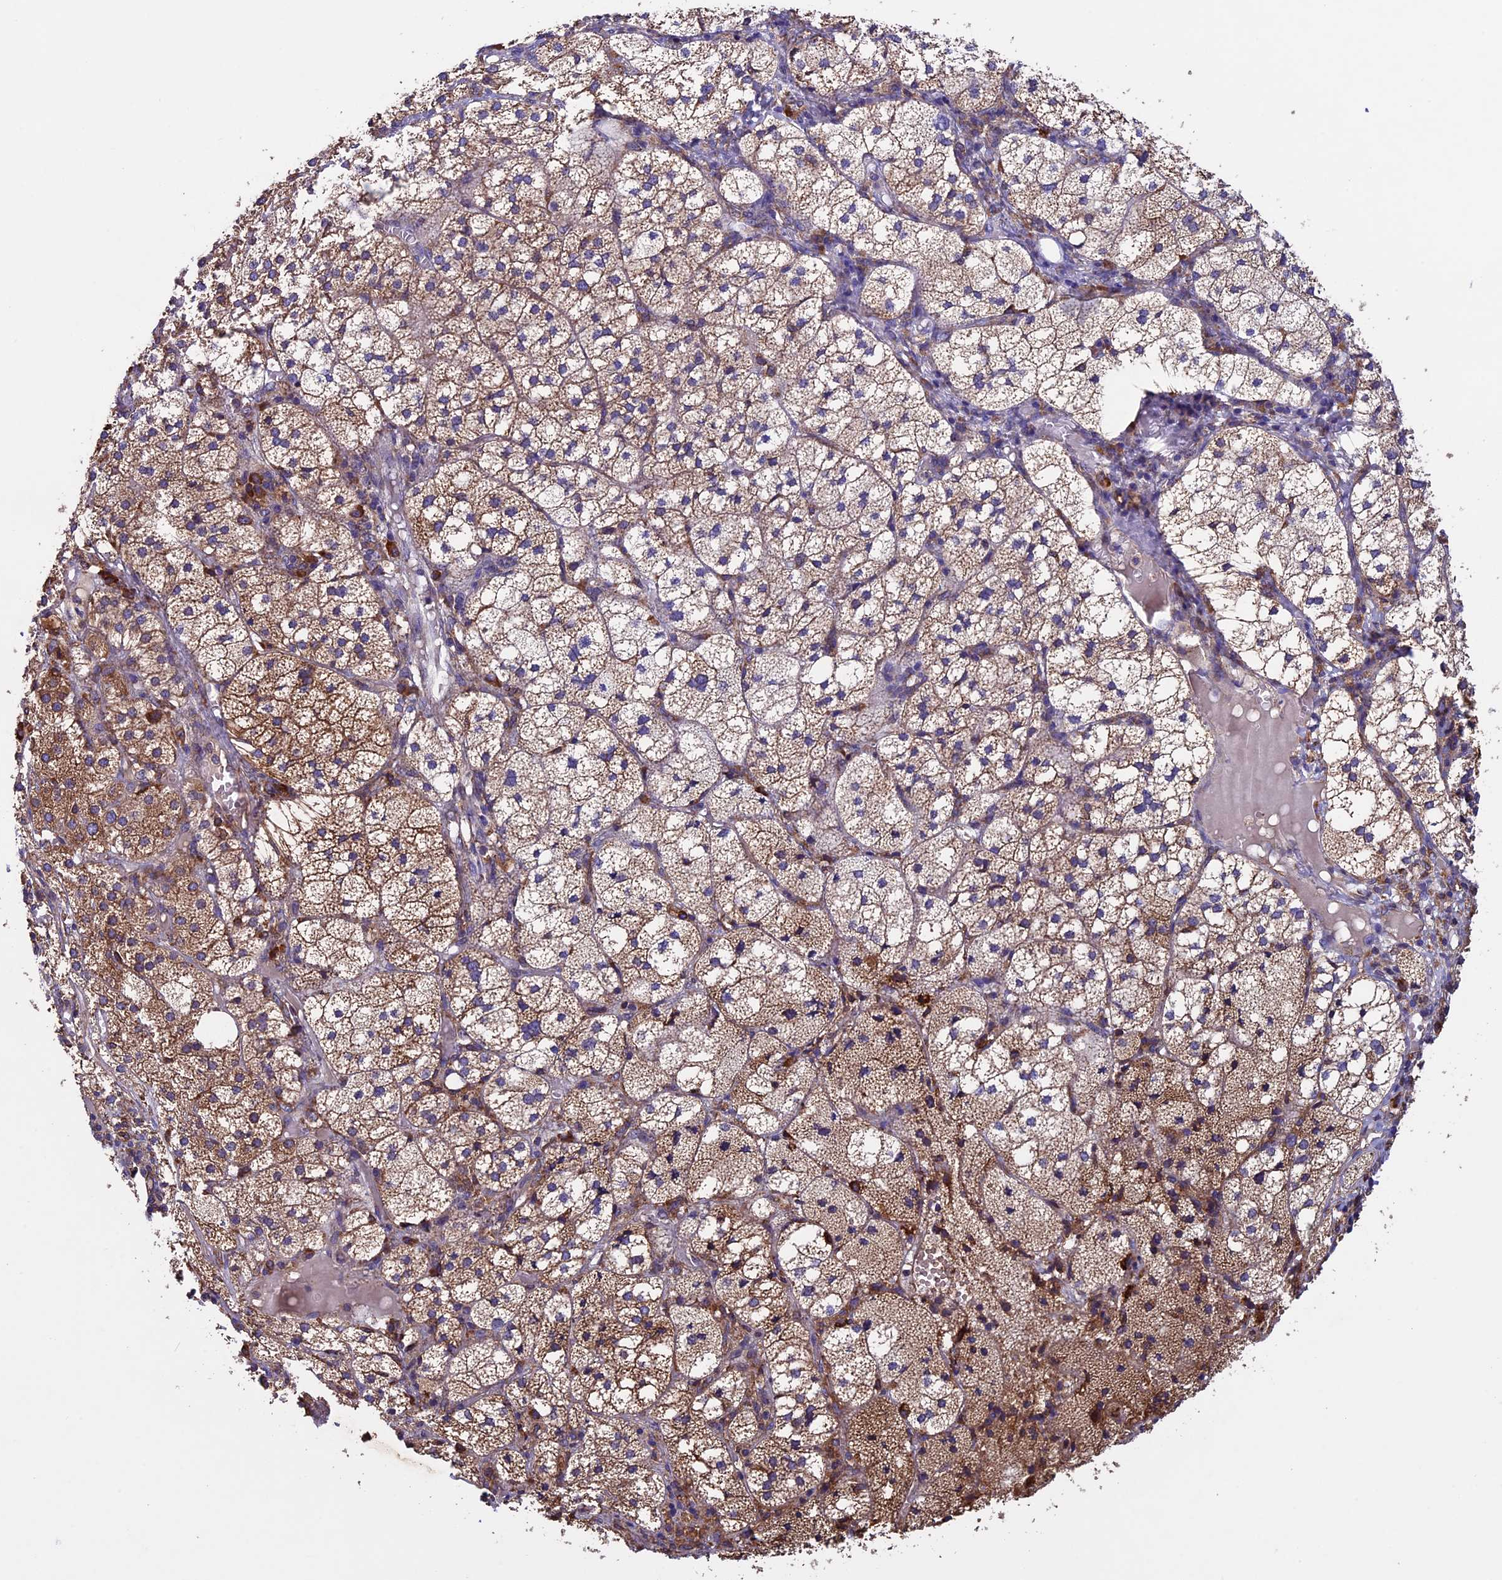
{"staining": {"intensity": "moderate", "quantity": ">75%", "location": "cytoplasmic/membranous"}, "tissue": "adrenal gland", "cell_type": "Glandular cells", "image_type": "normal", "snomed": [{"axis": "morphology", "description": "Normal tissue, NOS"}, {"axis": "topography", "description": "Adrenal gland"}], "caption": "Adrenal gland stained with DAB (3,3'-diaminobenzidine) IHC demonstrates medium levels of moderate cytoplasmic/membranous staining in approximately >75% of glandular cells.", "gene": "BTBD3", "patient": {"sex": "female", "age": 61}}